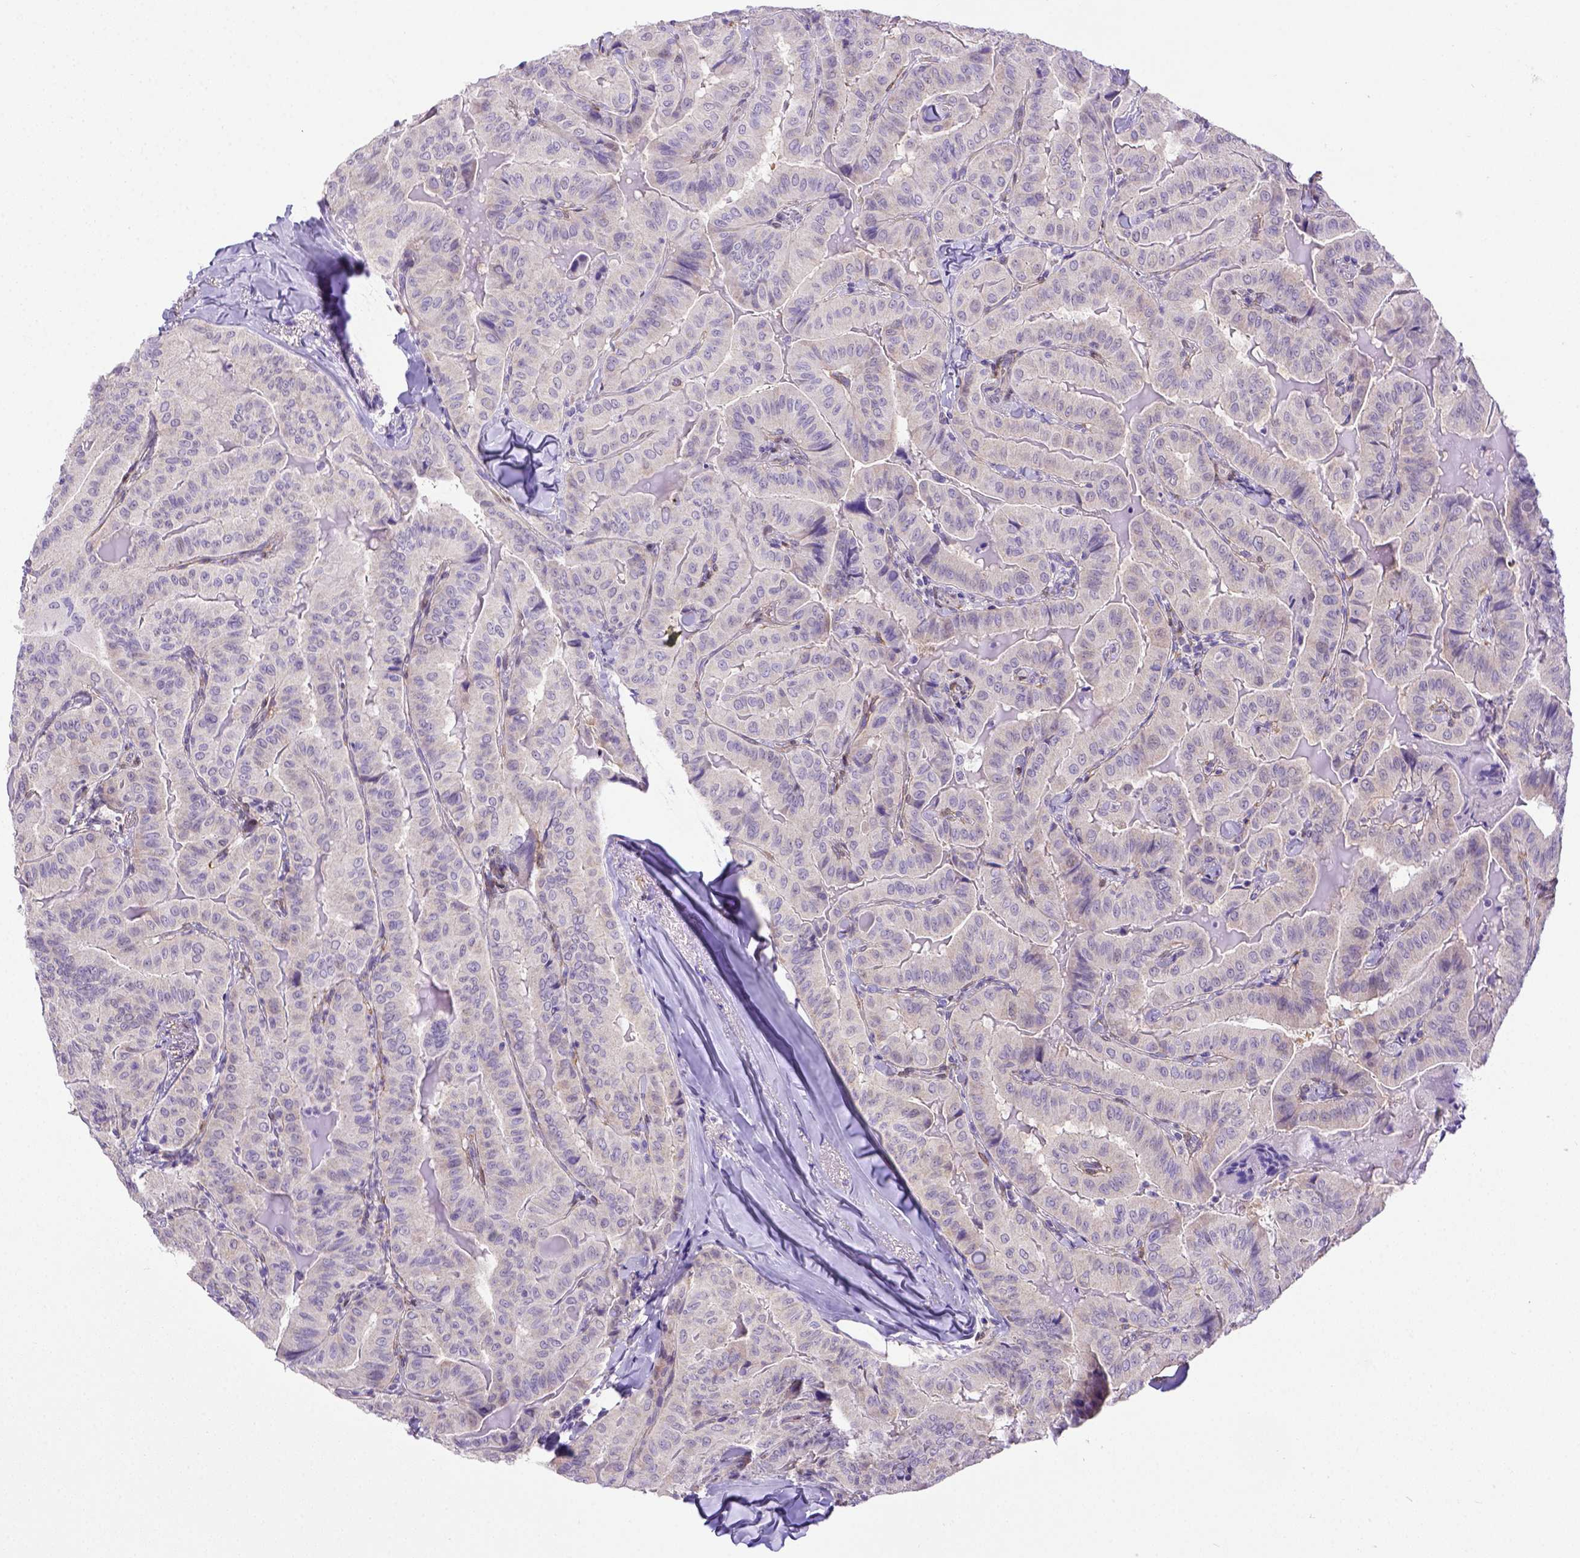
{"staining": {"intensity": "negative", "quantity": "none", "location": "none"}, "tissue": "thyroid cancer", "cell_type": "Tumor cells", "image_type": "cancer", "snomed": [{"axis": "morphology", "description": "Papillary adenocarcinoma, NOS"}, {"axis": "topography", "description": "Thyroid gland"}], "caption": "This image is of papillary adenocarcinoma (thyroid) stained with immunohistochemistry to label a protein in brown with the nuclei are counter-stained blue. There is no positivity in tumor cells.", "gene": "BTN1A1", "patient": {"sex": "female", "age": 68}}